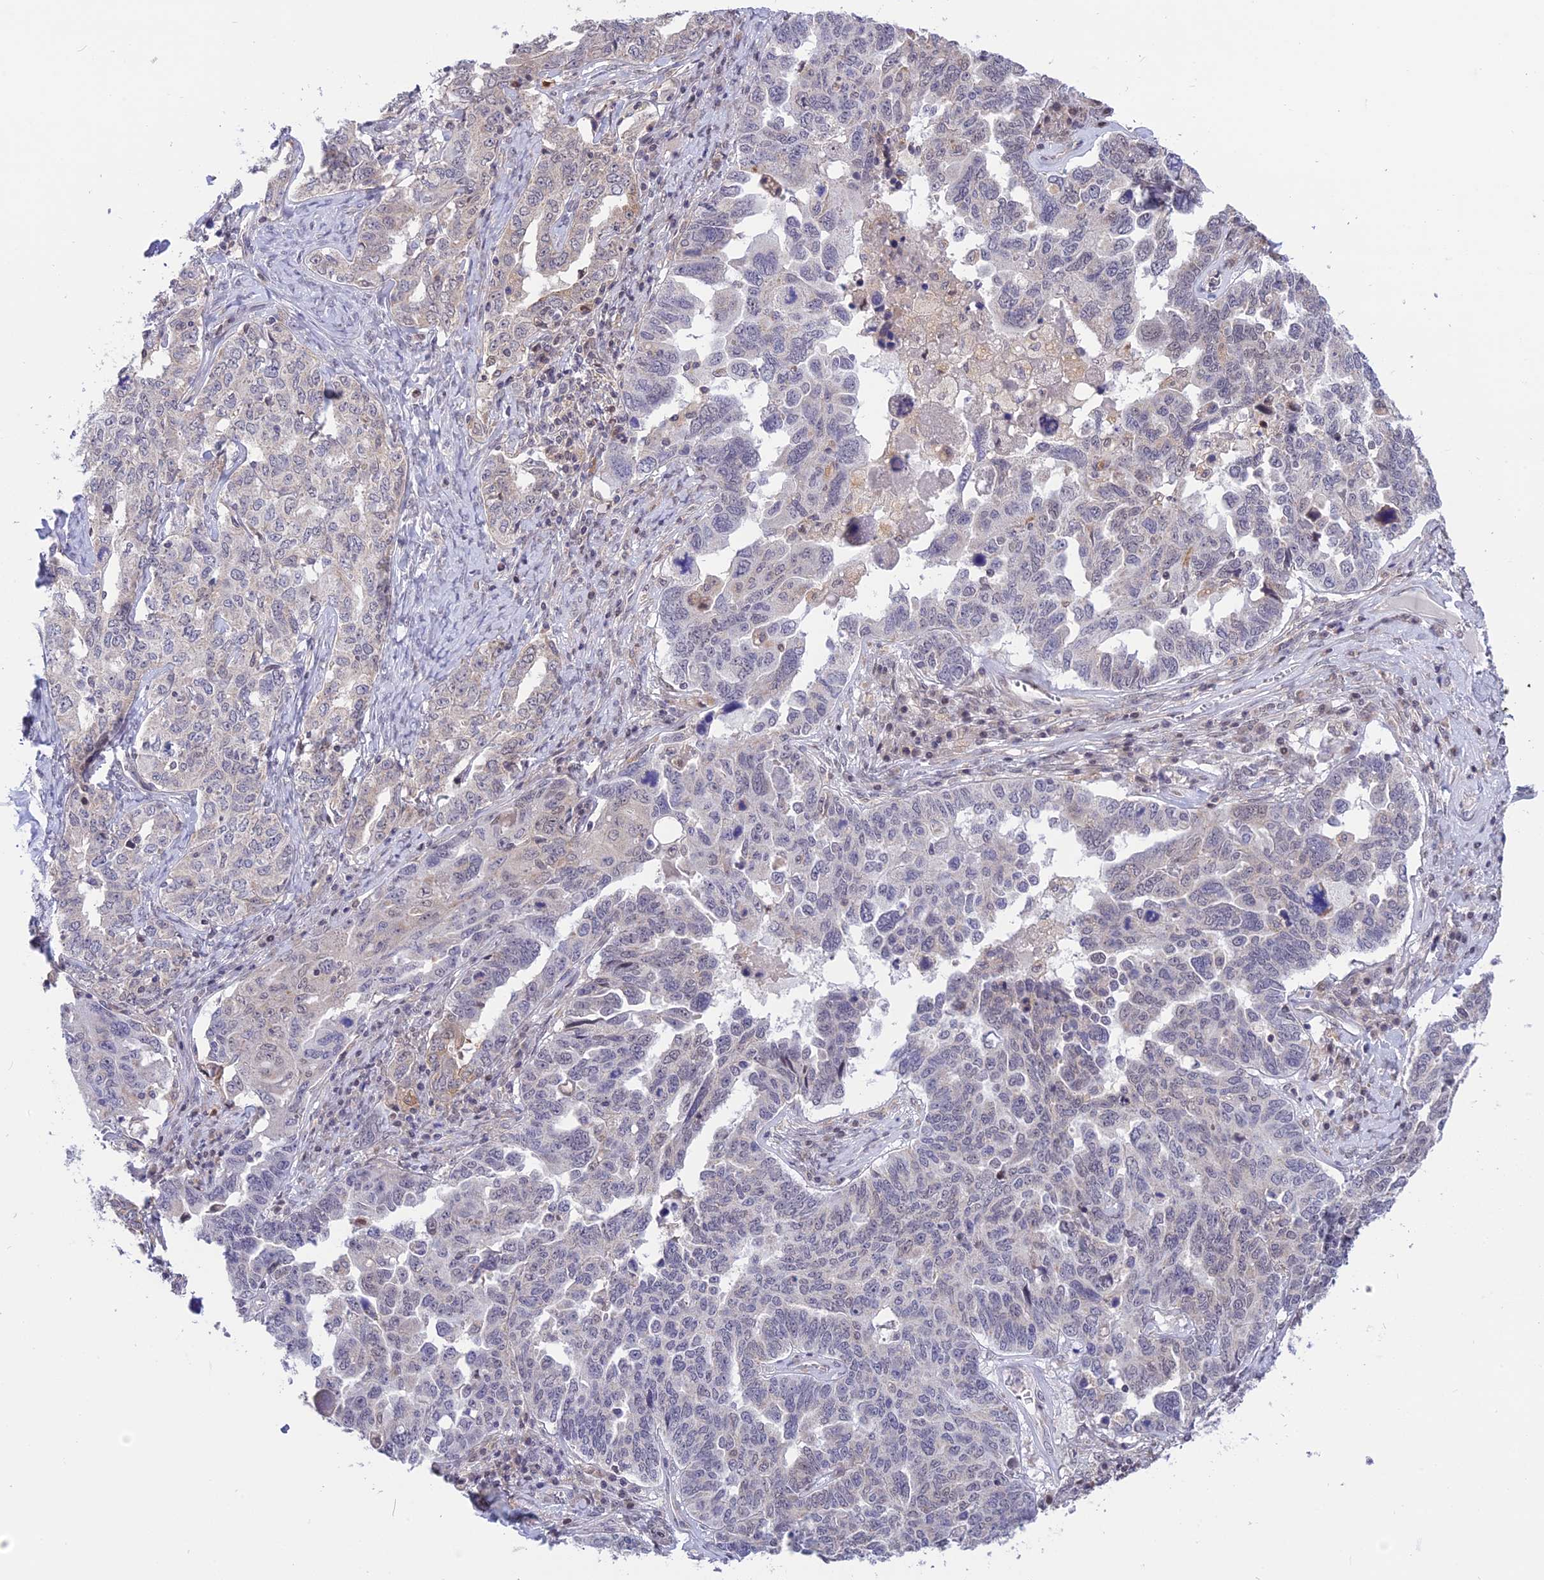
{"staining": {"intensity": "negative", "quantity": "none", "location": "none"}, "tissue": "ovarian cancer", "cell_type": "Tumor cells", "image_type": "cancer", "snomed": [{"axis": "morphology", "description": "Carcinoma, endometroid"}, {"axis": "topography", "description": "Ovary"}], "caption": "Tumor cells show no significant expression in ovarian cancer (endometroid carcinoma).", "gene": "KCTD14", "patient": {"sex": "female", "age": 62}}